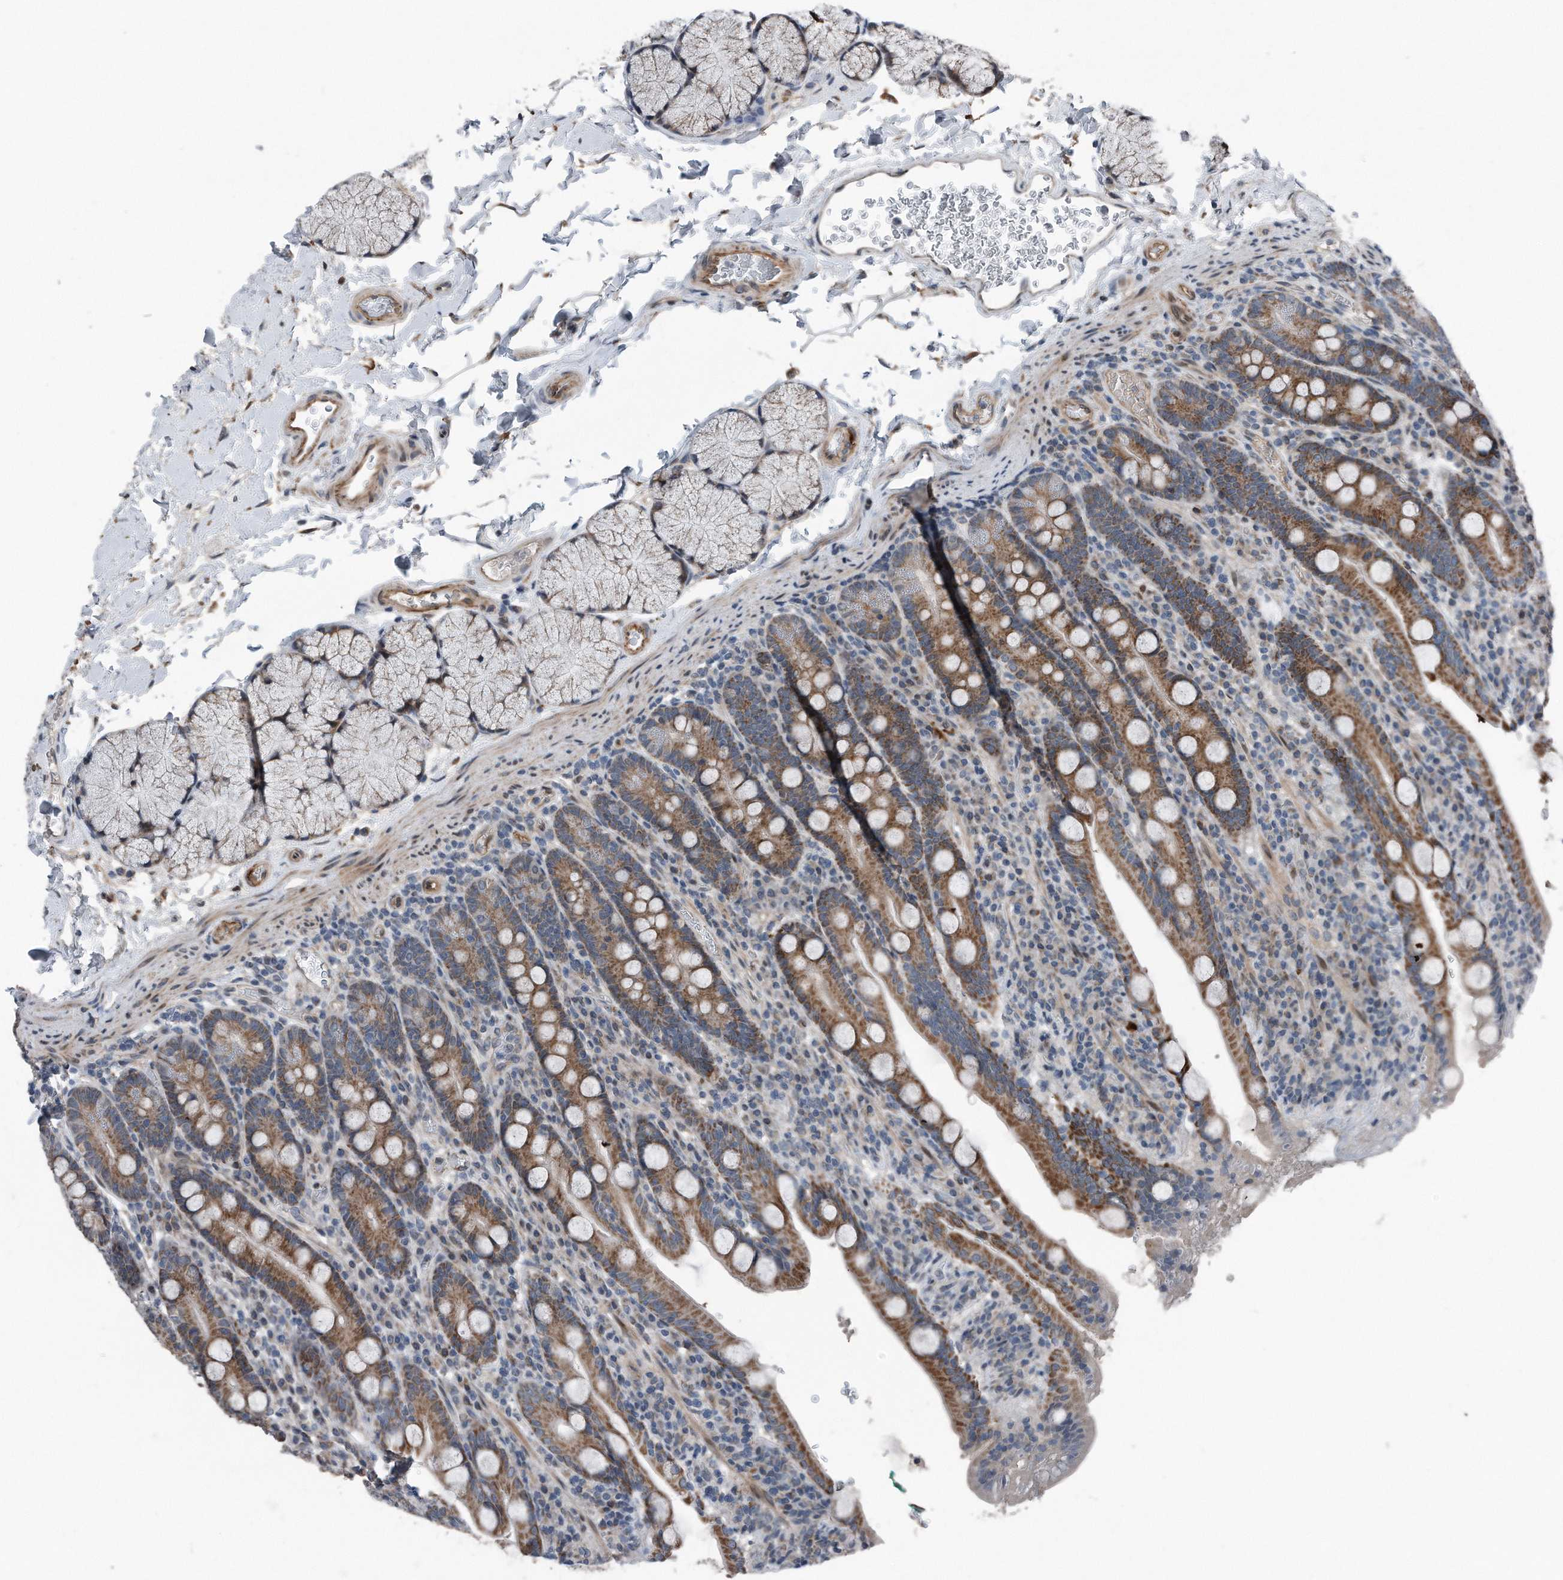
{"staining": {"intensity": "strong", "quantity": ">75%", "location": "cytoplasmic/membranous"}, "tissue": "duodenum", "cell_type": "Glandular cells", "image_type": "normal", "snomed": [{"axis": "morphology", "description": "Normal tissue, NOS"}, {"axis": "topography", "description": "Duodenum"}], "caption": "Duodenum stained for a protein reveals strong cytoplasmic/membranous positivity in glandular cells. (DAB (3,3'-diaminobenzidine) IHC with brightfield microscopy, high magnification).", "gene": "DST", "patient": {"sex": "male", "age": 35}}